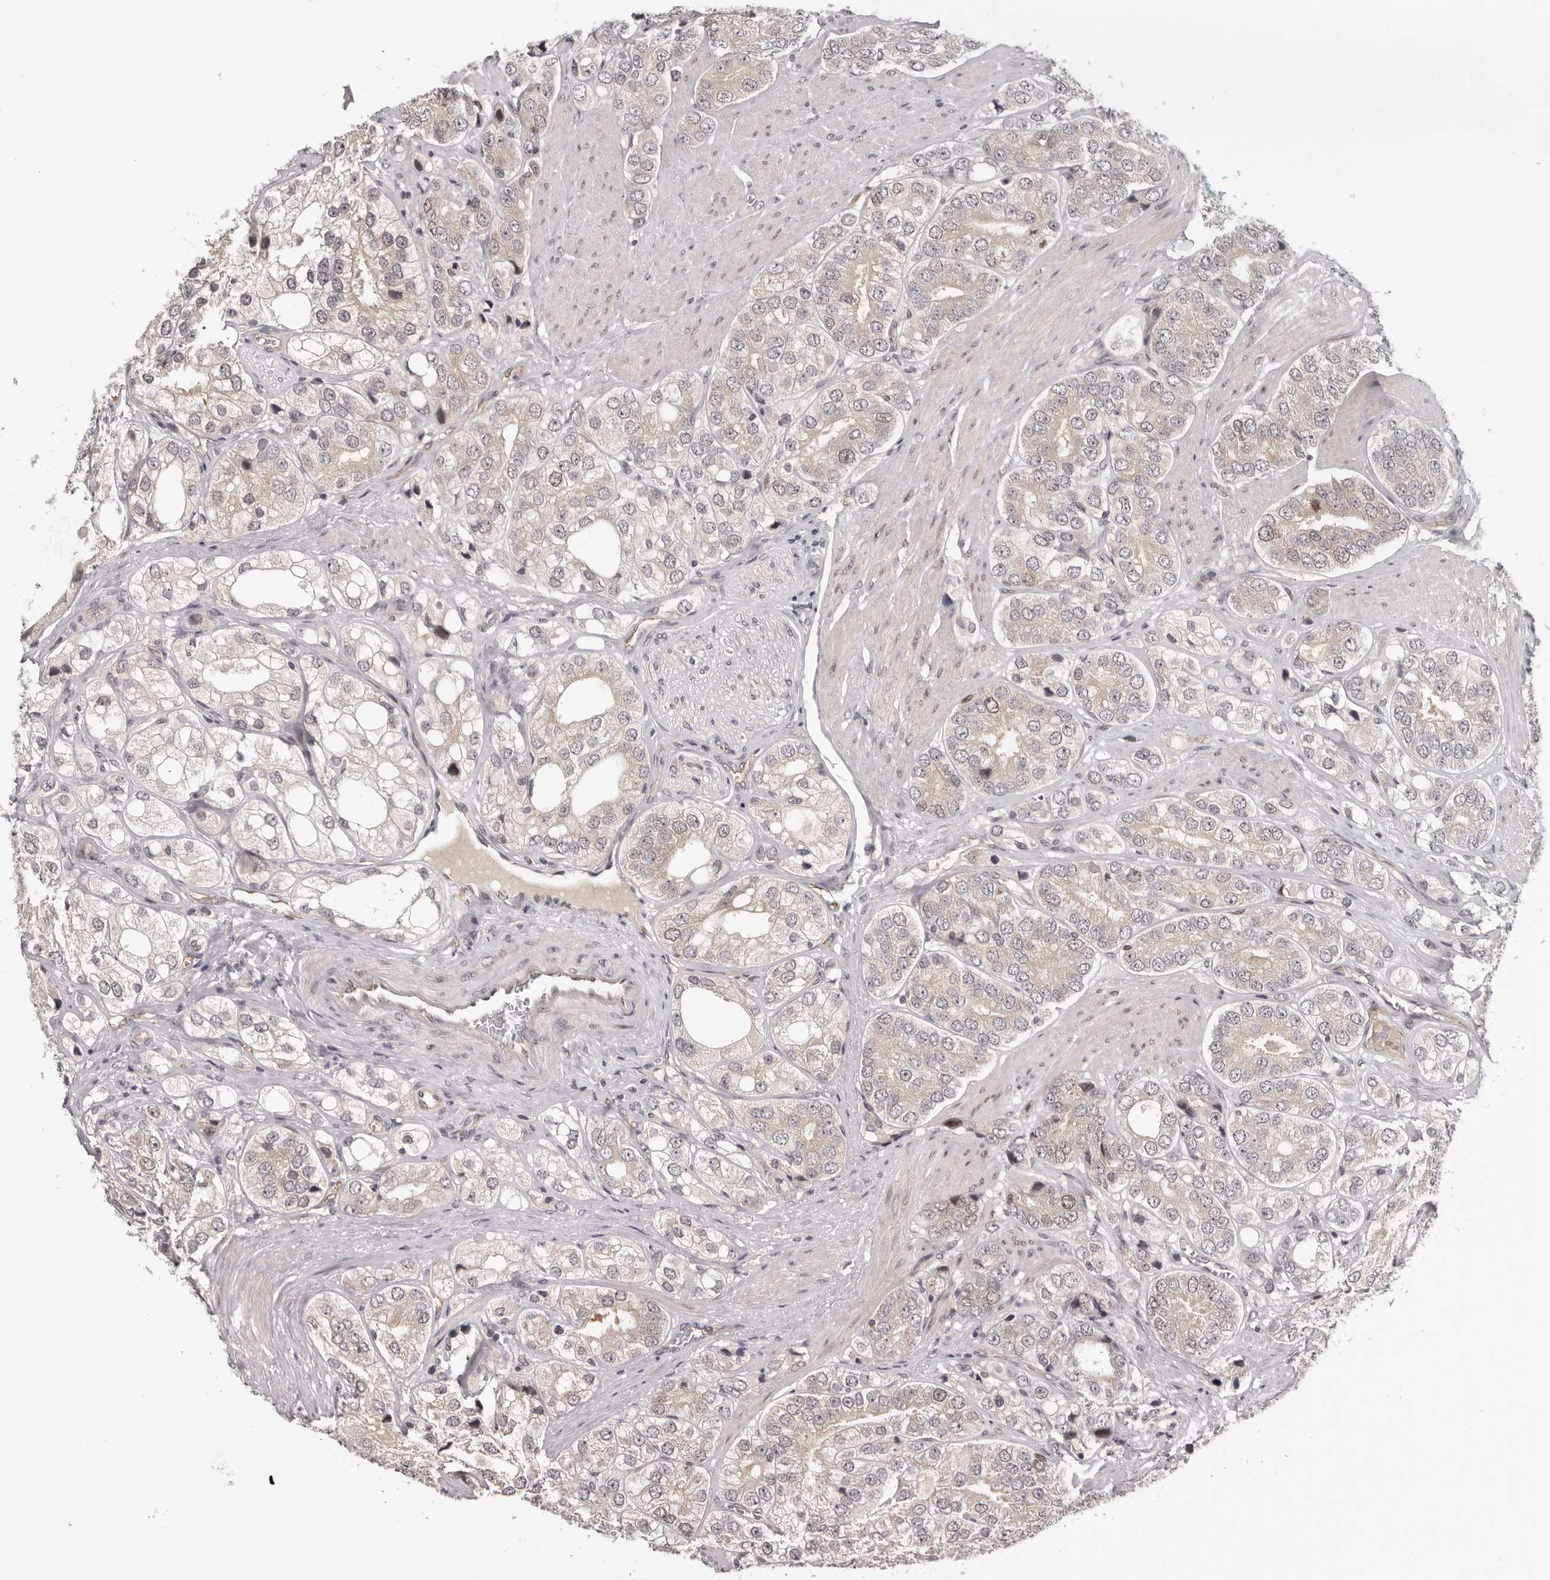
{"staining": {"intensity": "weak", "quantity": "<25%", "location": "cytoplasmic/membranous"}, "tissue": "prostate cancer", "cell_type": "Tumor cells", "image_type": "cancer", "snomed": [{"axis": "morphology", "description": "Adenocarcinoma, High grade"}, {"axis": "topography", "description": "Prostate"}], "caption": "This is an immunohistochemistry micrograph of prostate cancer (adenocarcinoma (high-grade)). There is no staining in tumor cells.", "gene": "TBX5", "patient": {"sex": "male", "age": 50}}